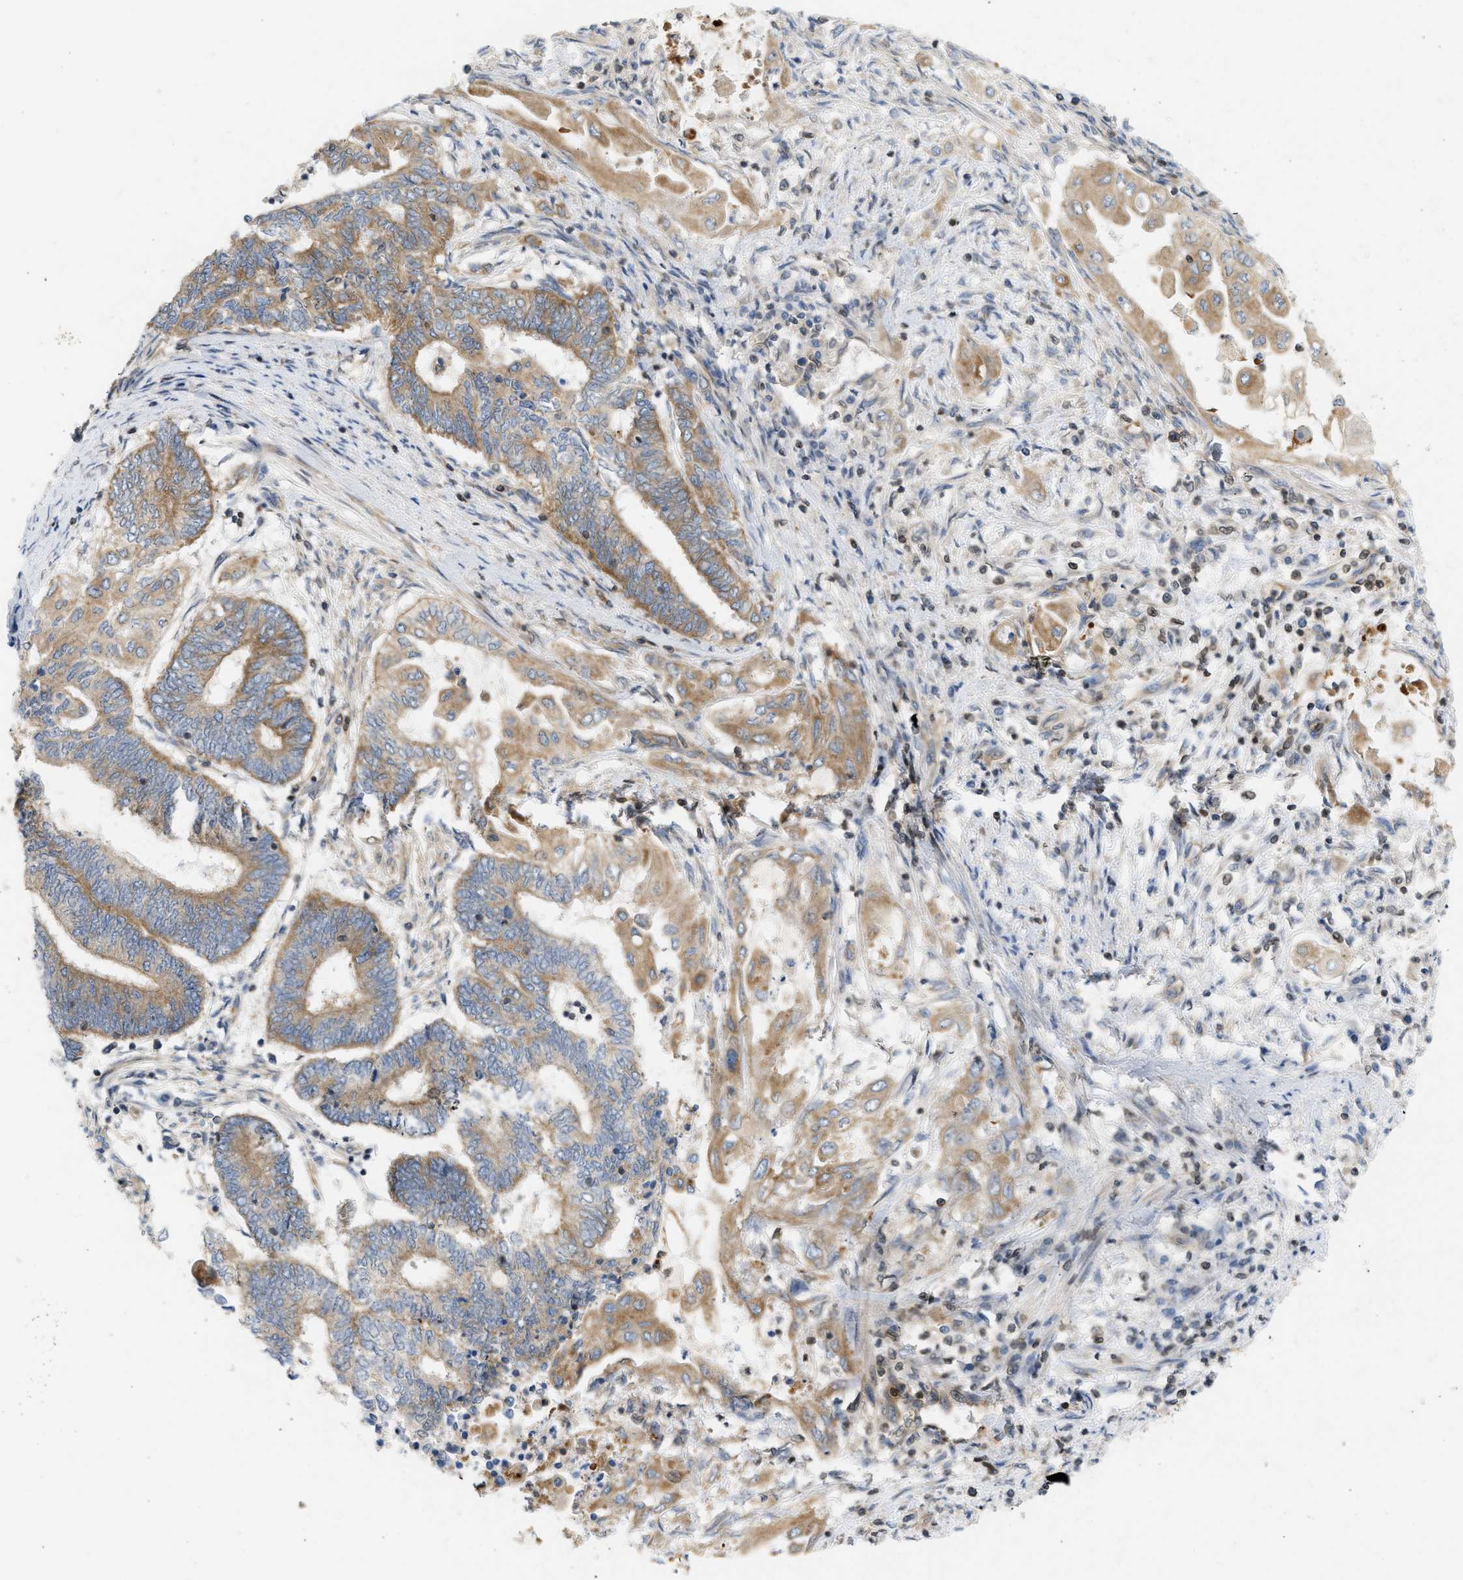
{"staining": {"intensity": "moderate", "quantity": ">75%", "location": "cytoplasmic/membranous"}, "tissue": "endometrial cancer", "cell_type": "Tumor cells", "image_type": "cancer", "snomed": [{"axis": "morphology", "description": "Adenocarcinoma, NOS"}, {"axis": "topography", "description": "Uterus"}, {"axis": "topography", "description": "Endometrium"}], "caption": "This is a histology image of immunohistochemistry staining of endometrial cancer (adenocarcinoma), which shows moderate staining in the cytoplasmic/membranous of tumor cells.", "gene": "STRN", "patient": {"sex": "female", "age": 70}}